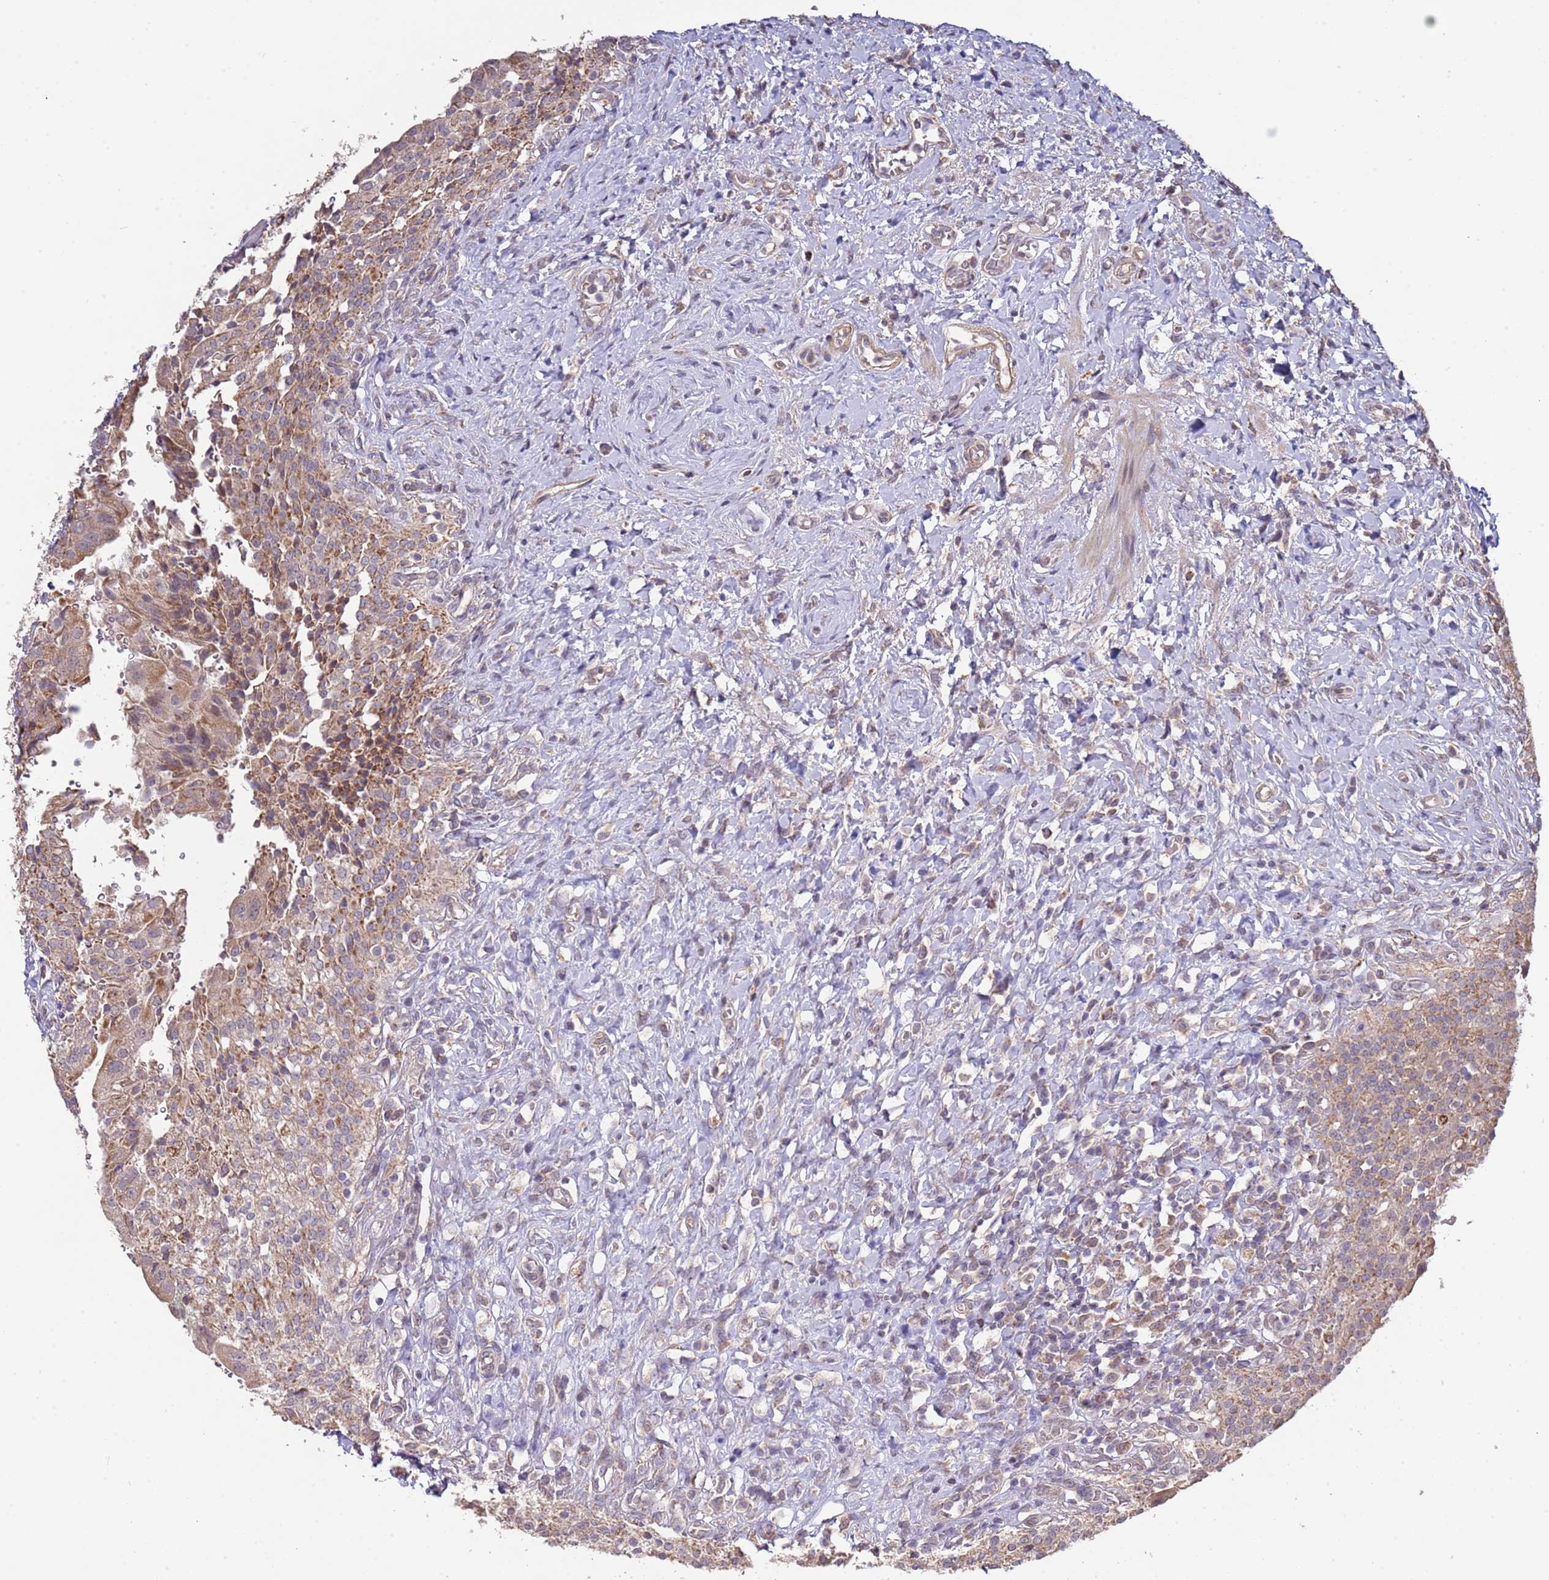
{"staining": {"intensity": "moderate", "quantity": ">75%", "location": "cytoplasmic/membranous"}, "tissue": "urinary bladder", "cell_type": "Urothelial cells", "image_type": "normal", "snomed": [{"axis": "morphology", "description": "Normal tissue, NOS"}, {"axis": "morphology", "description": "Inflammation, NOS"}, {"axis": "topography", "description": "Urinary bladder"}], "caption": "Normal urinary bladder was stained to show a protein in brown. There is medium levels of moderate cytoplasmic/membranous positivity in about >75% of urothelial cells. (DAB (3,3'-diaminobenzidine) = brown stain, brightfield microscopy at high magnification).", "gene": "IVD", "patient": {"sex": "male", "age": 64}}